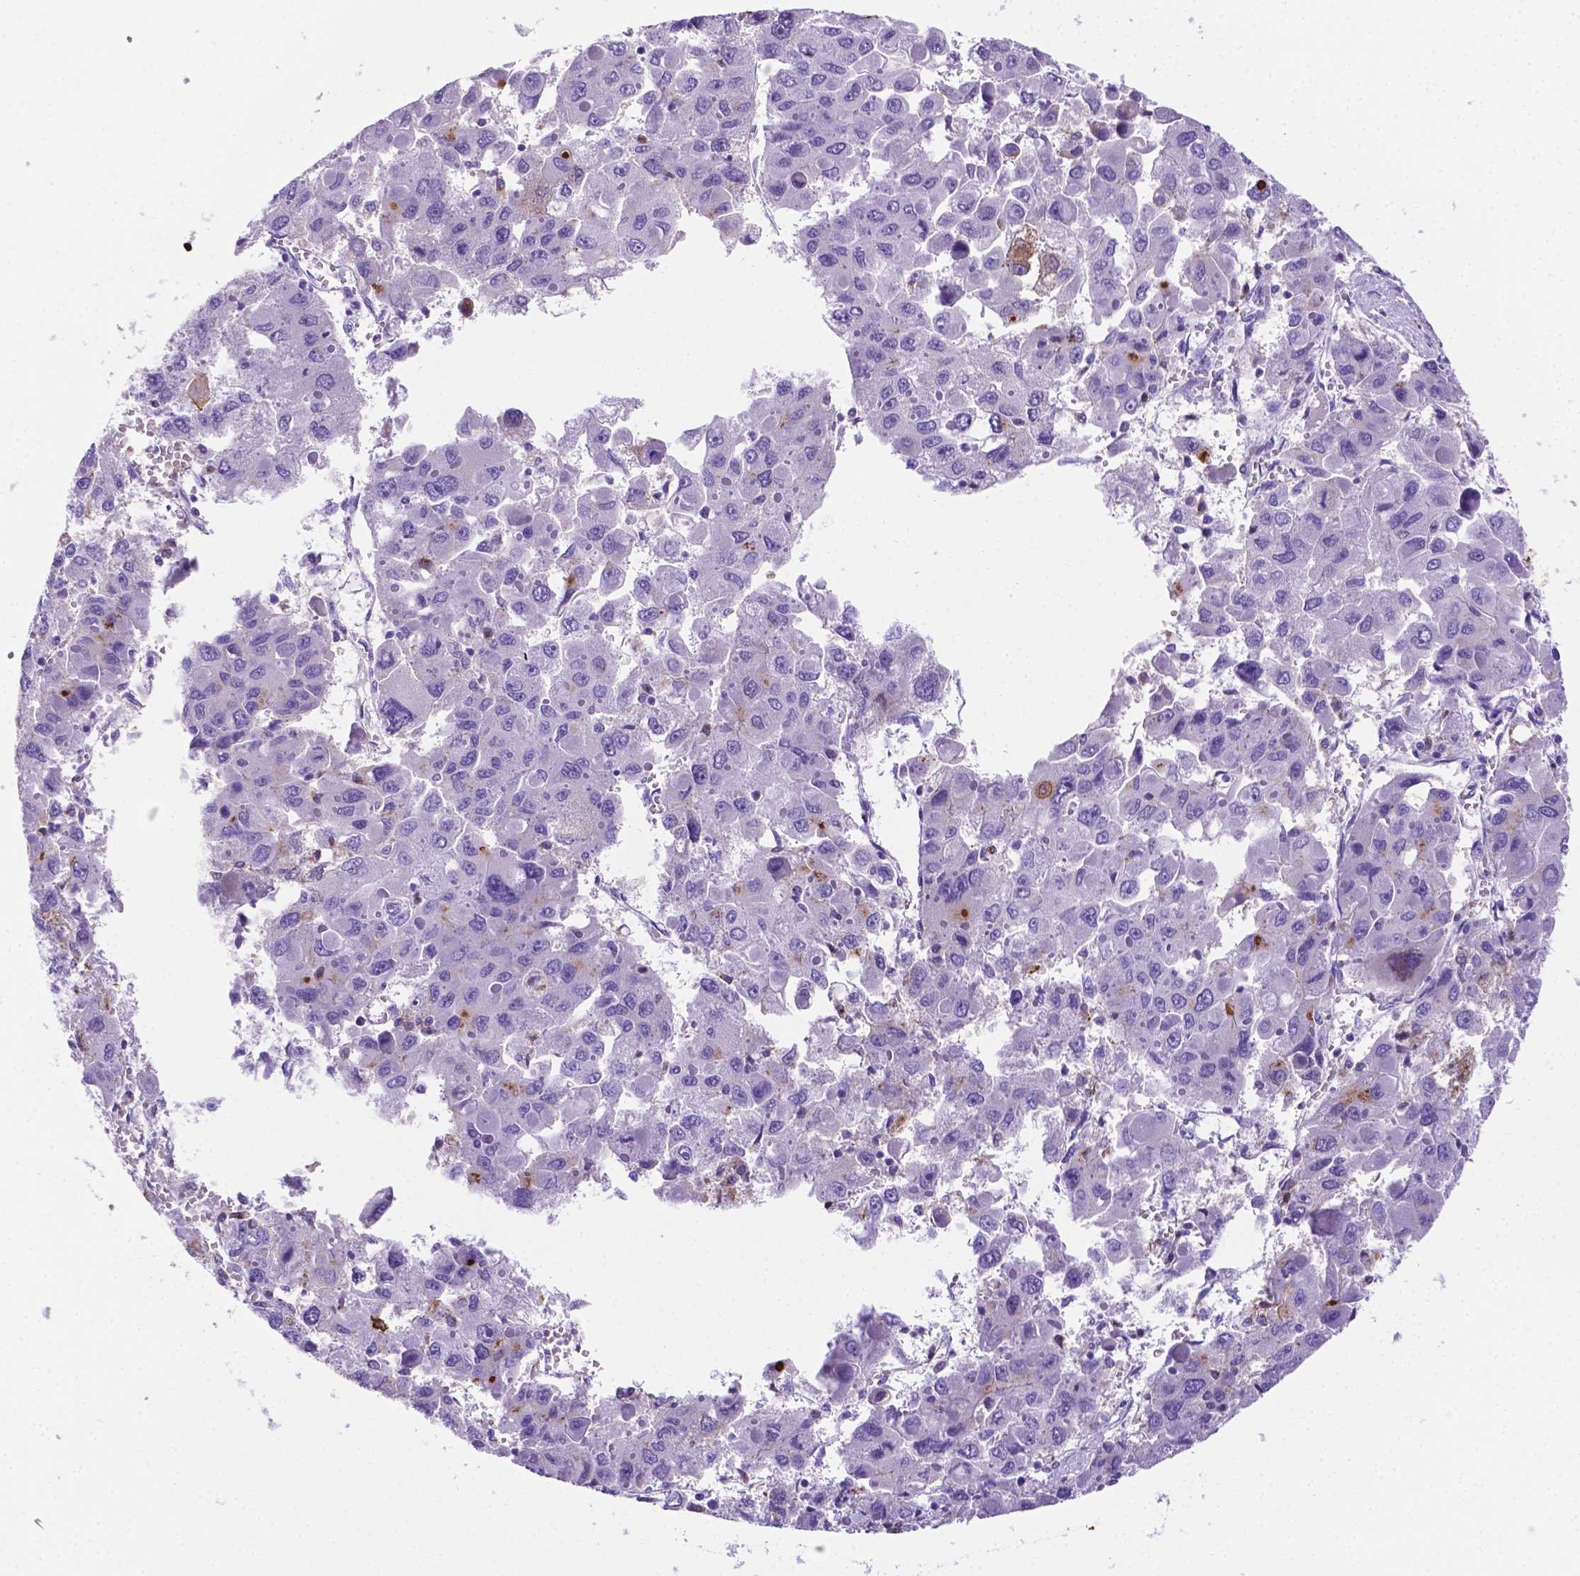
{"staining": {"intensity": "weak", "quantity": "<25%", "location": "cytoplasmic/membranous"}, "tissue": "liver cancer", "cell_type": "Tumor cells", "image_type": "cancer", "snomed": [{"axis": "morphology", "description": "Carcinoma, Hepatocellular, NOS"}, {"axis": "topography", "description": "Liver"}], "caption": "Immunohistochemistry image of human hepatocellular carcinoma (liver) stained for a protein (brown), which displays no staining in tumor cells.", "gene": "APOE", "patient": {"sex": "female", "age": 41}}